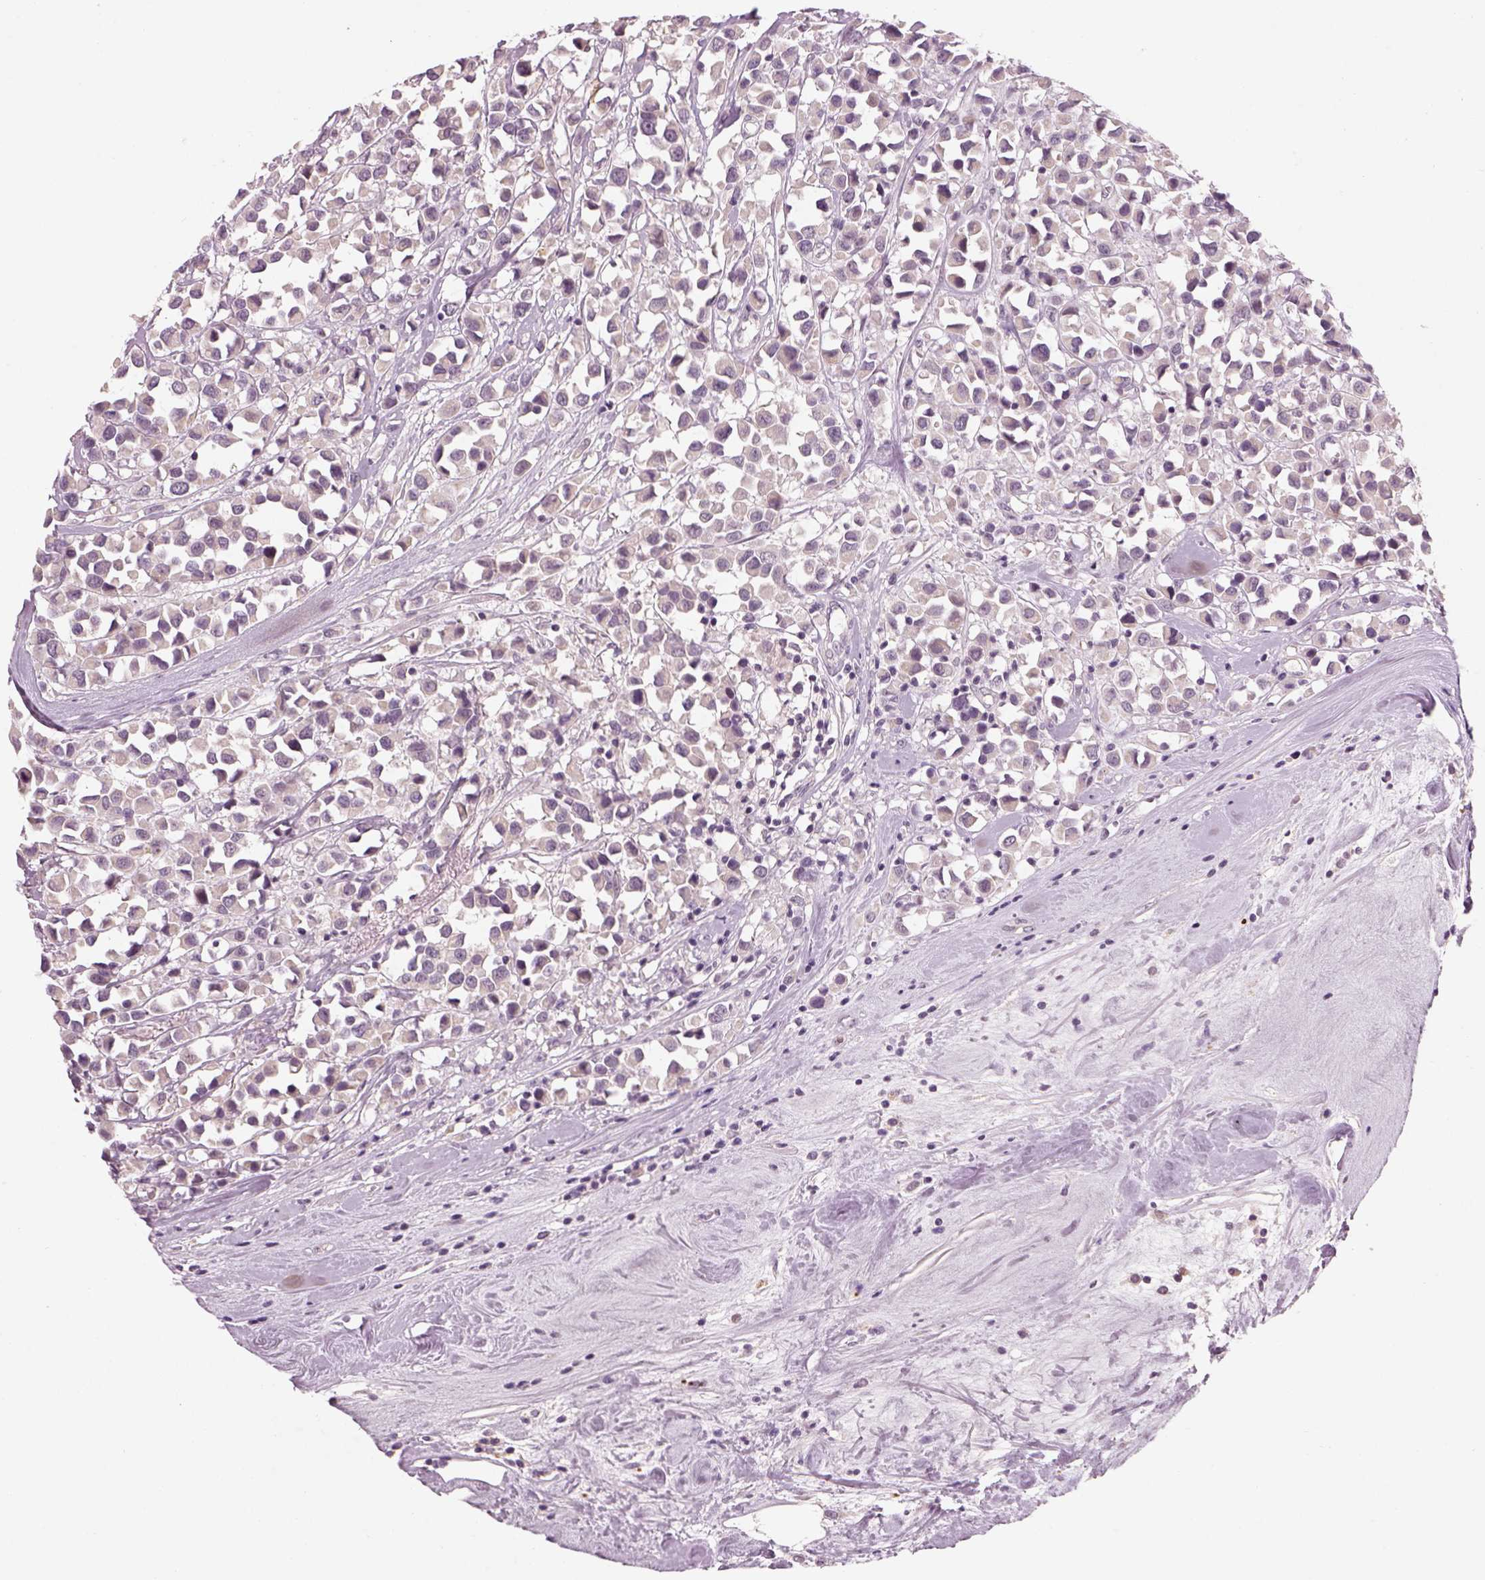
{"staining": {"intensity": "negative", "quantity": "none", "location": "none"}, "tissue": "breast cancer", "cell_type": "Tumor cells", "image_type": "cancer", "snomed": [{"axis": "morphology", "description": "Duct carcinoma"}, {"axis": "topography", "description": "Breast"}], "caption": "DAB immunohistochemical staining of human breast invasive ductal carcinoma displays no significant expression in tumor cells.", "gene": "GDNF", "patient": {"sex": "female", "age": 61}}